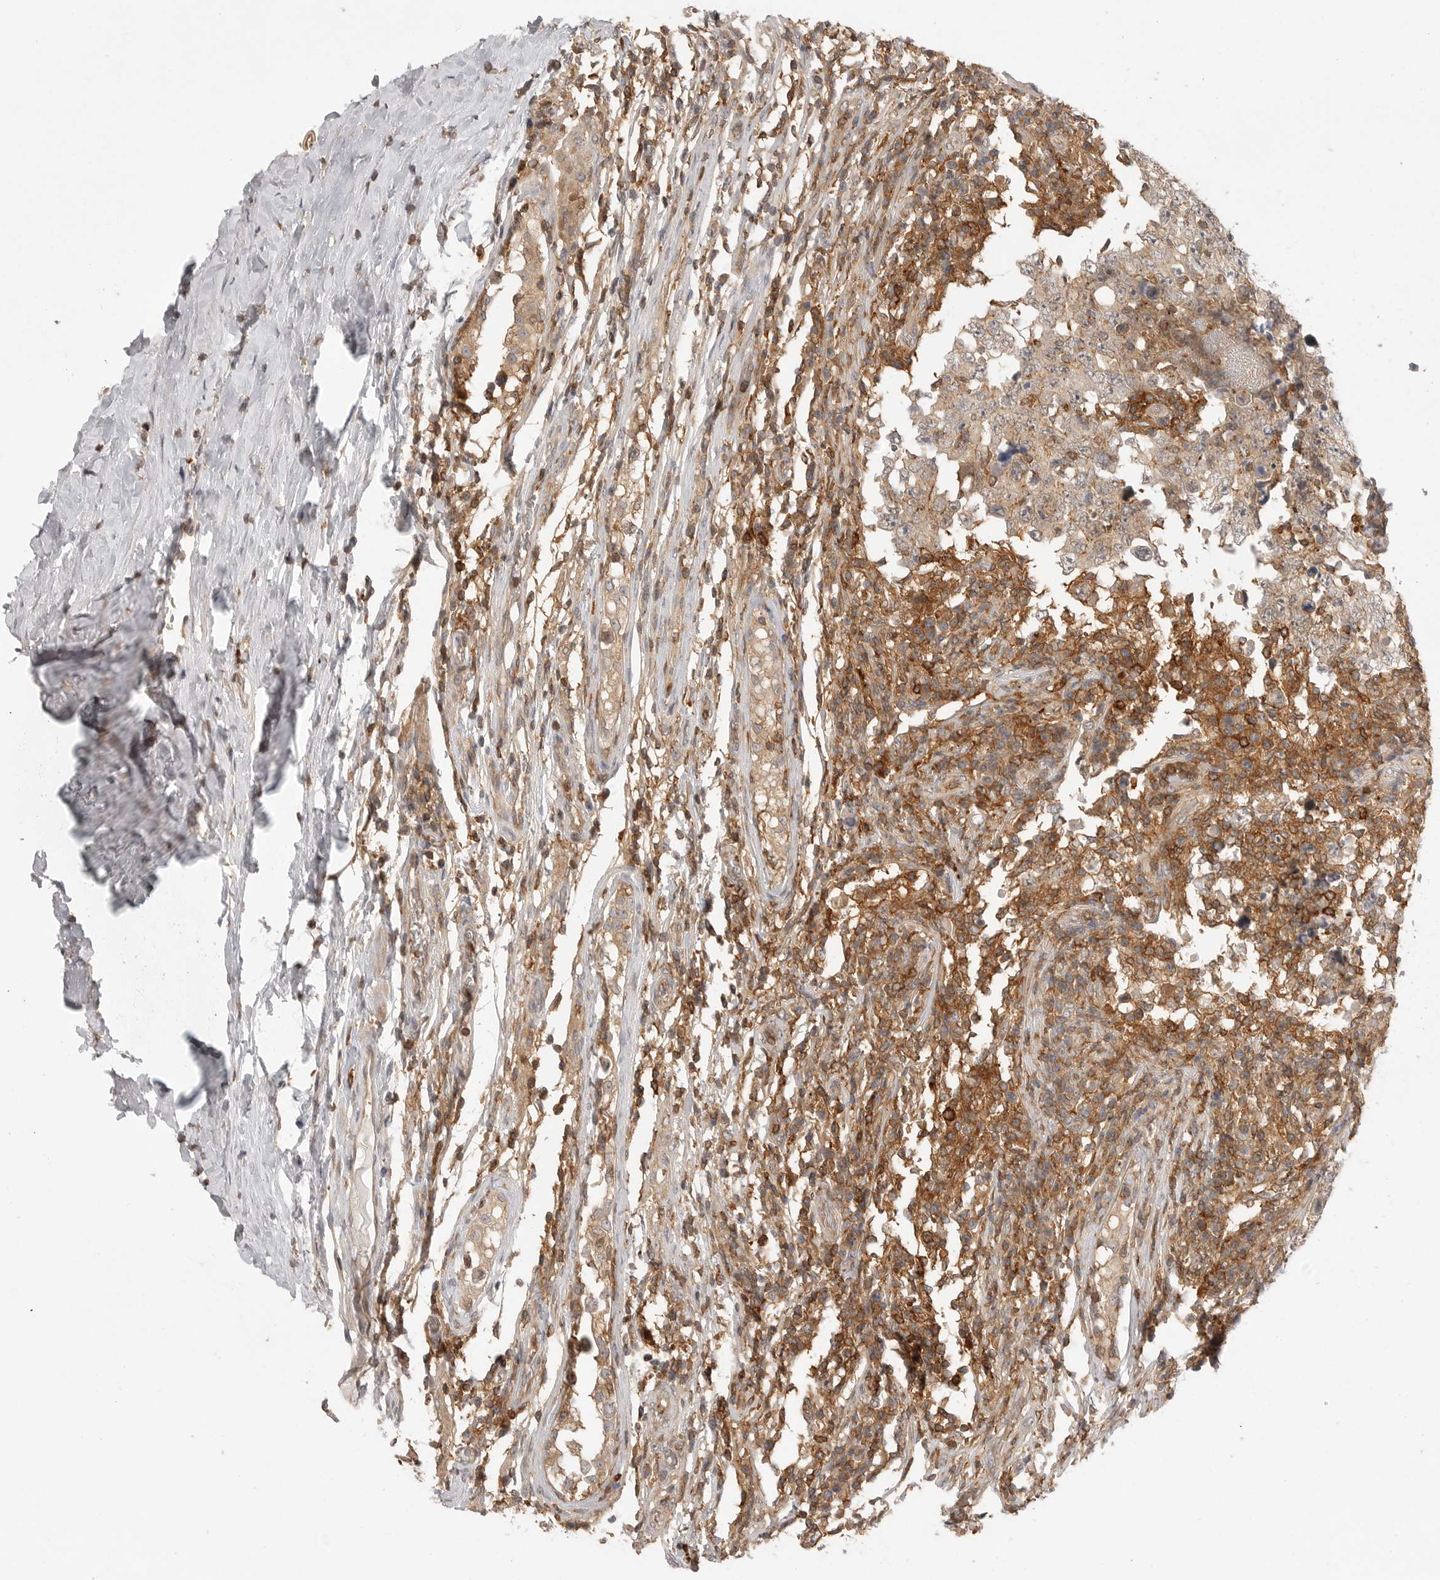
{"staining": {"intensity": "weak", "quantity": ">75%", "location": "cytoplasmic/membranous"}, "tissue": "testis cancer", "cell_type": "Tumor cells", "image_type": "cancer", "snomed": [{"axis": "morphology", "description": "Carcinoma, Embryonal, NOS"}, {"axis": "topography", "description": "Testis"}], "caption": "Protein expression analysis of human testis cancer reveals weak cytoplasmic/membranous staining in approximately >75% of tumor cells.", "gene": "DBNL", "patient": {"sex": "male", "age": 26}}